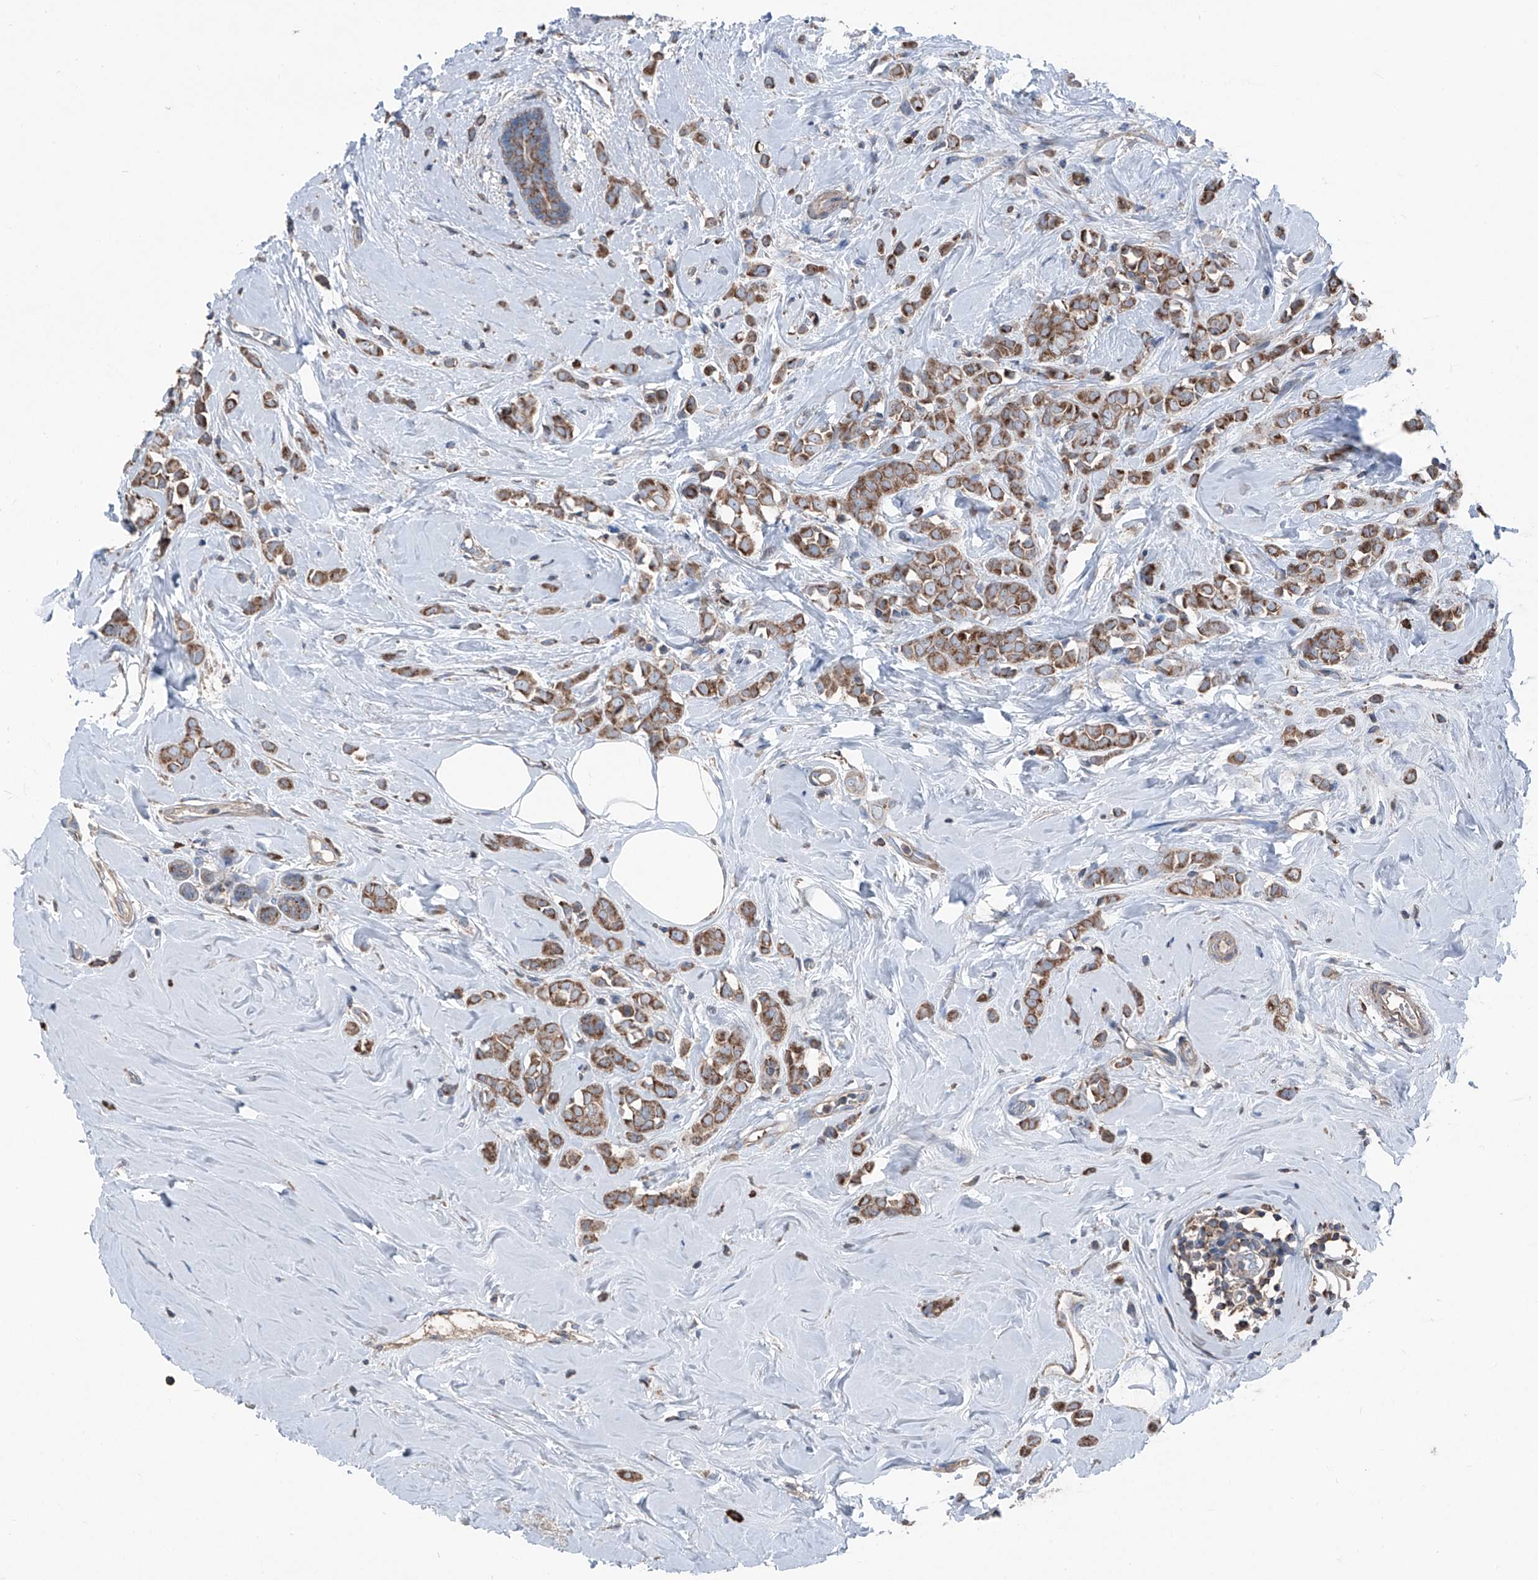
{"staining": {"intensity": "moderate", "quantity": ">75%", "location": "cytoplasmic/membranous"}, "tissue": "breast cancer", "cell_type": "Tumor cells", "image_type": "cancer", "snomed": [{"axis": "morphology", "description": "Lobular carcinoma"}, {"axis": "topography", "description": "Breast"}], "caption": "Human lobular carcinoma (breast) stained with a brown dye reveals moderate cytoplasmic/membranous positive positivity in approximately >75% of tumor cells.", "gene": "GPAT3", "patient": {"sex": "female", "age": 47}}